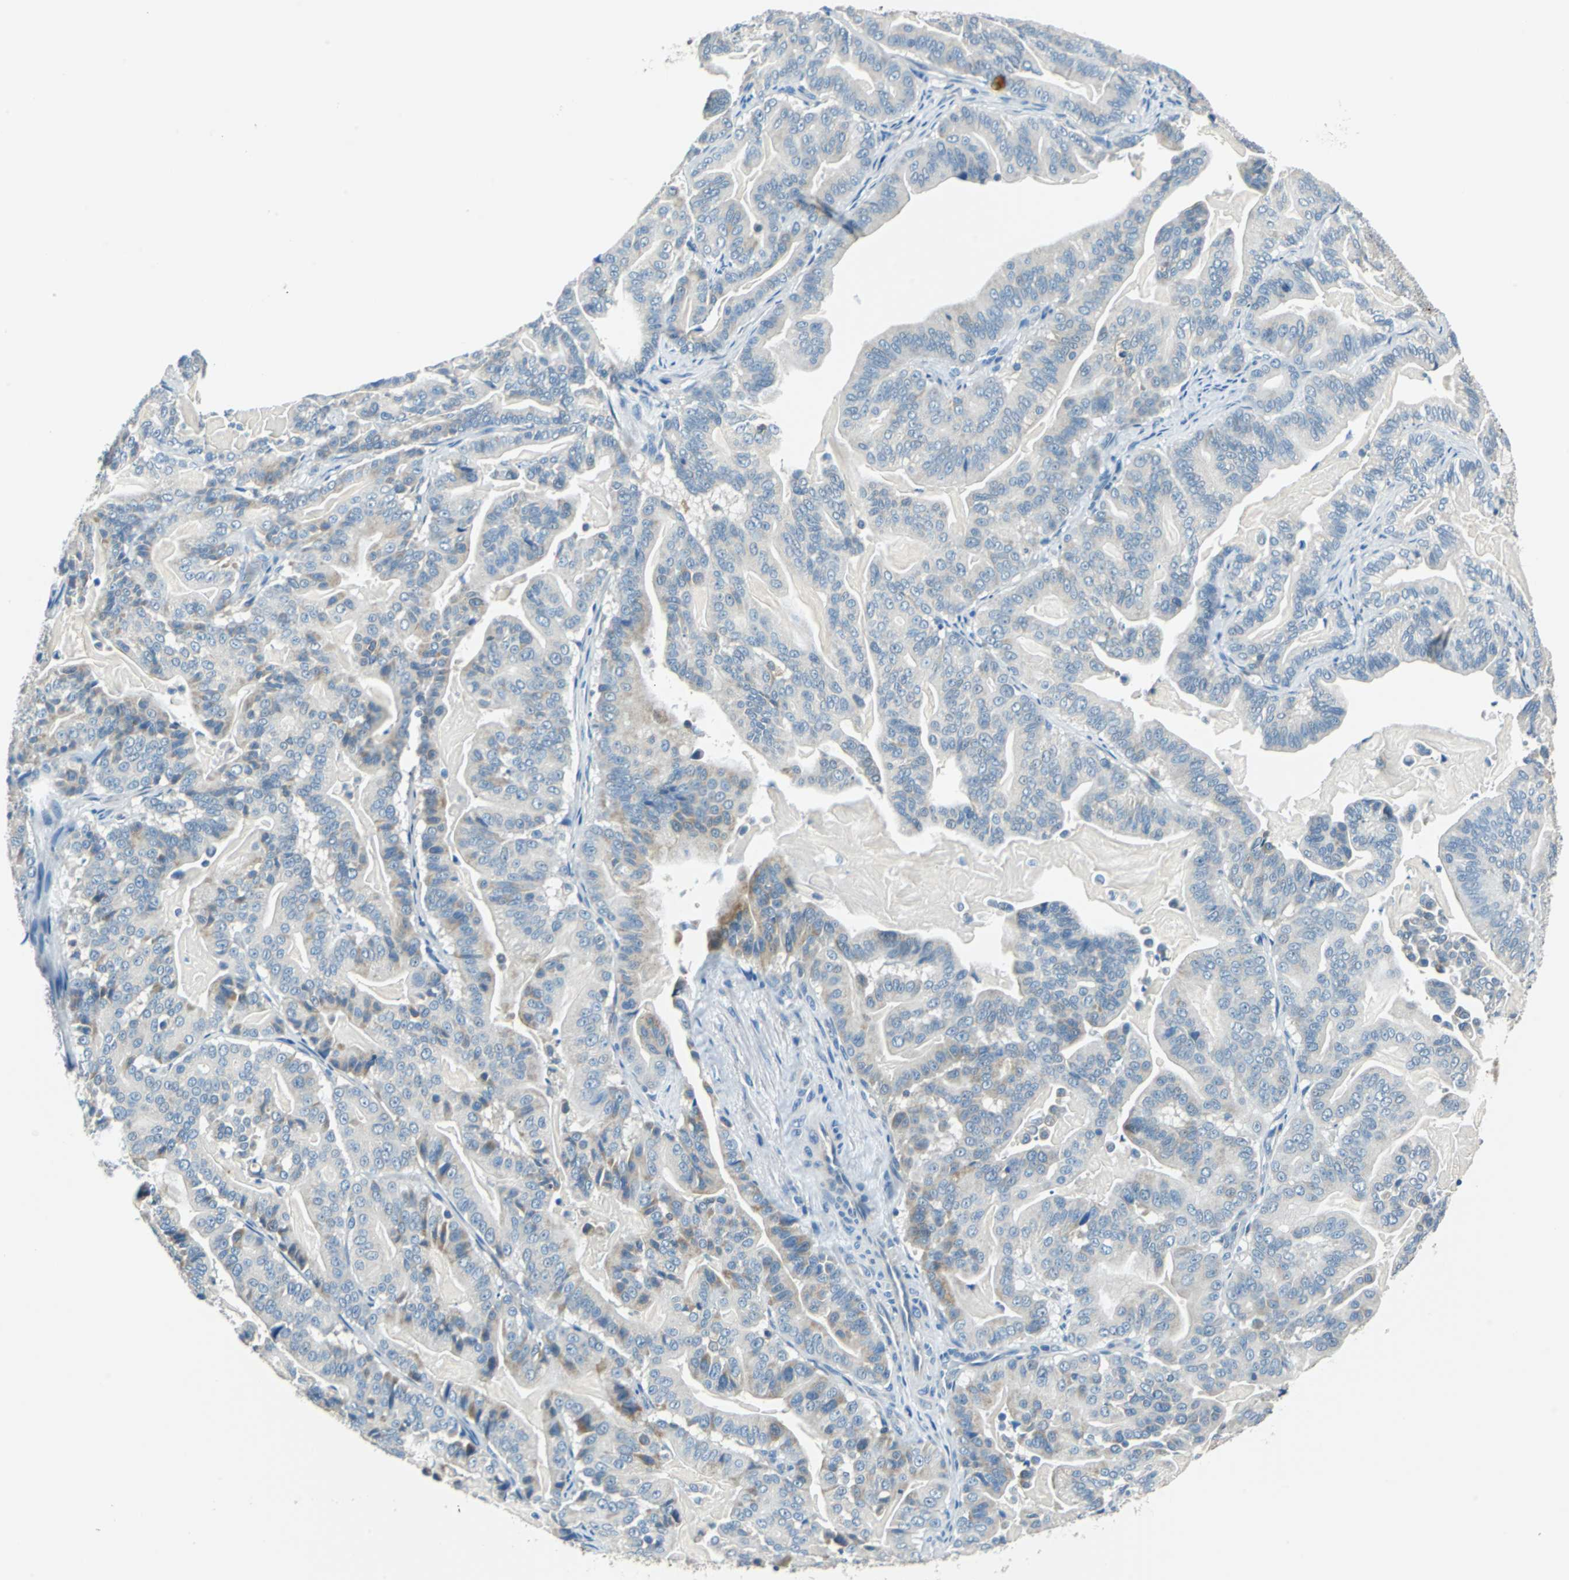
{"staining": {"intensity": "negative", "quantity": "none", "location": "none"}, "tissue": "pancreatic cancer", "cell_type": "Tumor cells", "image_type": "cancer", "snomed": [{"axis": "morphology", "description": "Adenocarcinoma, NOS"}, {"axis": "topography", "description": "Pancreas"}], "caption": "DAB (3,3'-diaminobenzidine) immunohistochemical staining of human pancreatic cancer reveals no significant expression in tumor cells. Nuclei are stained in blue.", "gene": "CPA3", "patient": {"sex": "male", "age": 63}}